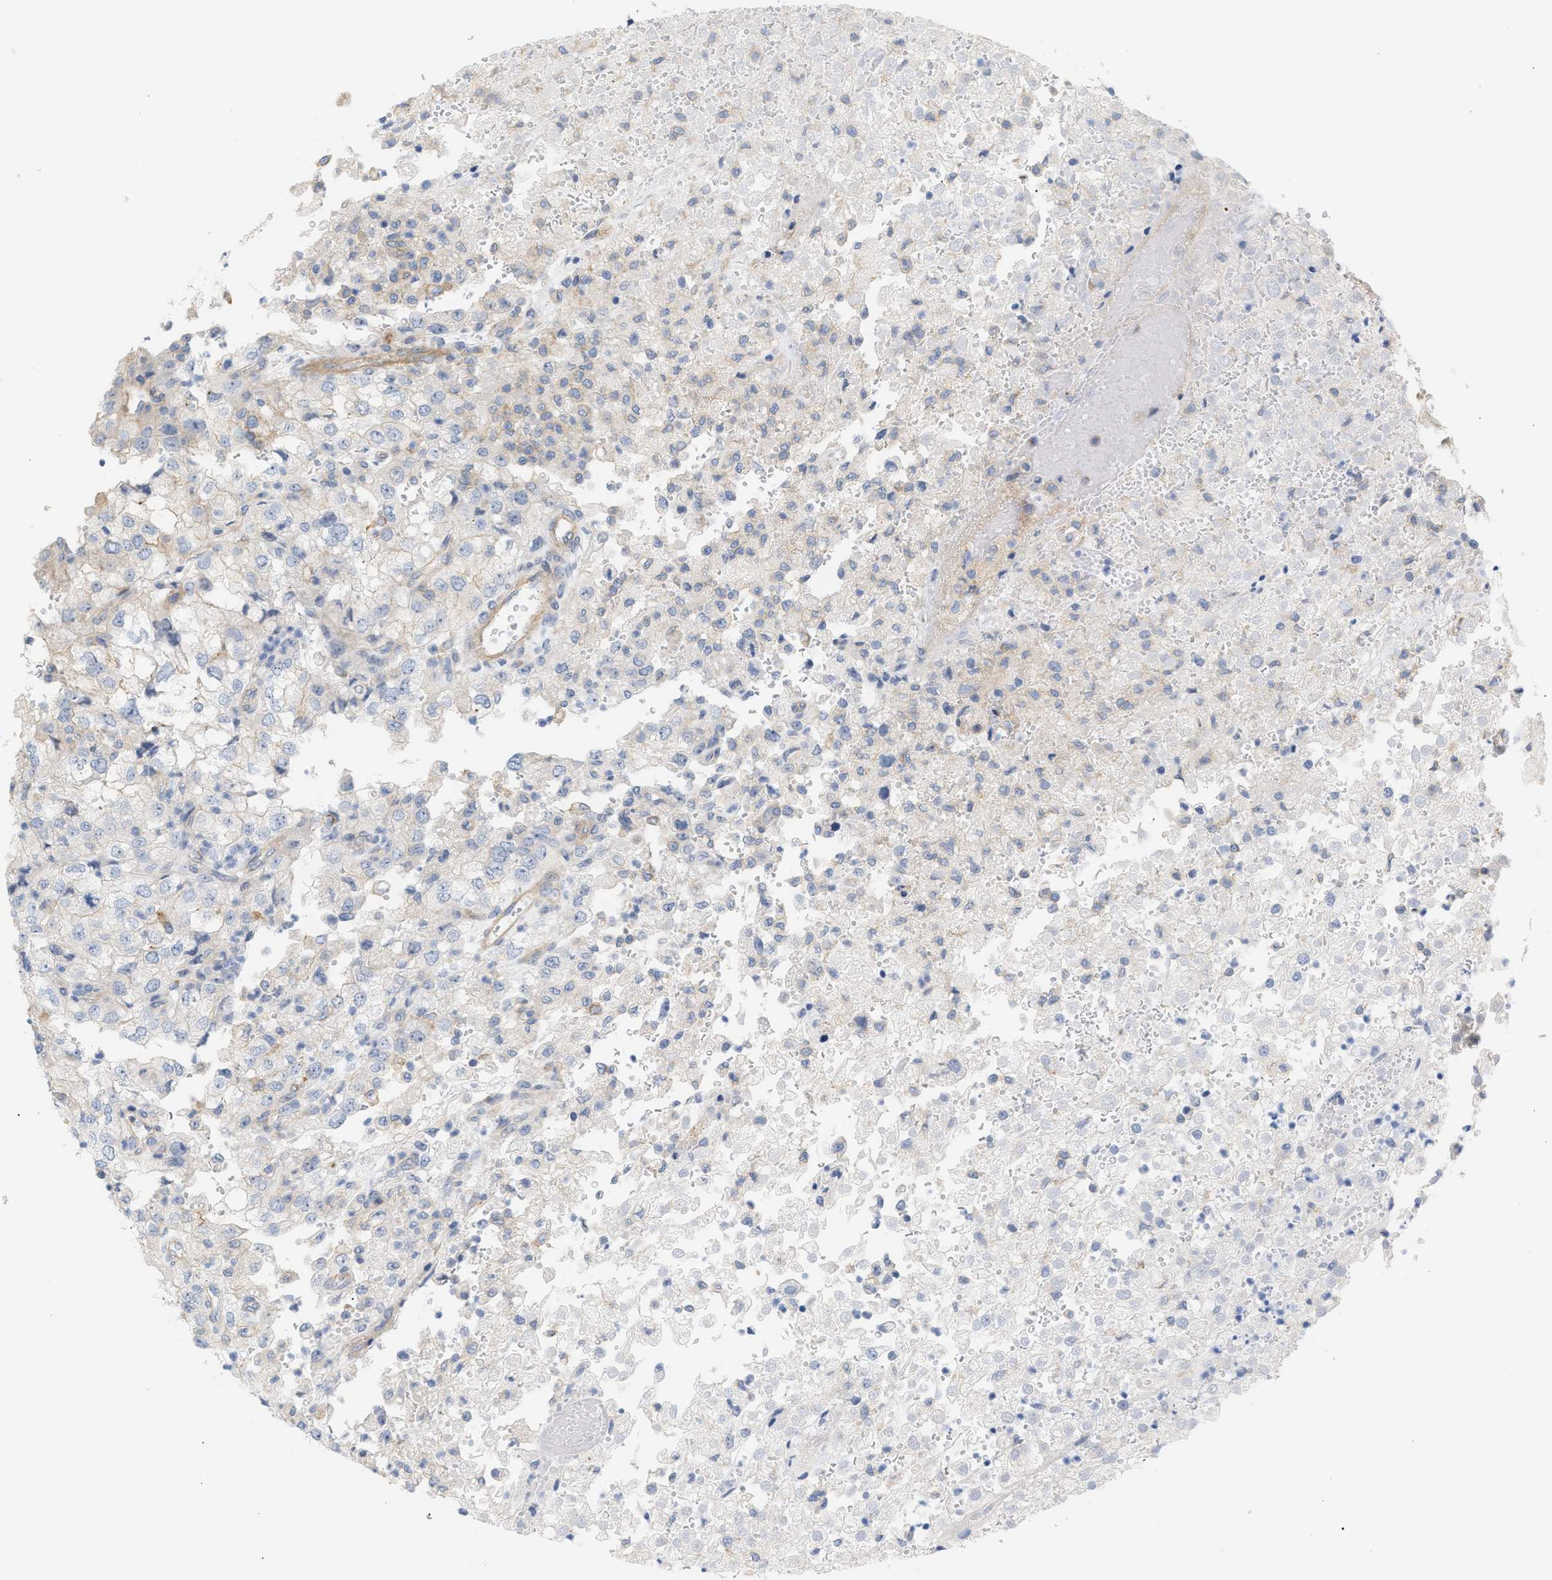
{"staining": {"intensity": "negative", "quantity": "none", "location": "none"}, "tissue": "renal cancer", "cell_type": "Tumor cells", "image_type": "cancer", "snomed": [{"axis": "morphology", "description": "Adenocarcinoma, NOS"}, {"axis": "topography", "description": "Kidney"}], "caption": "Adenocarcinoma (renal) was stained to show a protein in brown. There is no significant expression in tumor cells.", "gene": "LRCH1", "patient": {"sex": "female", "age": 54}}